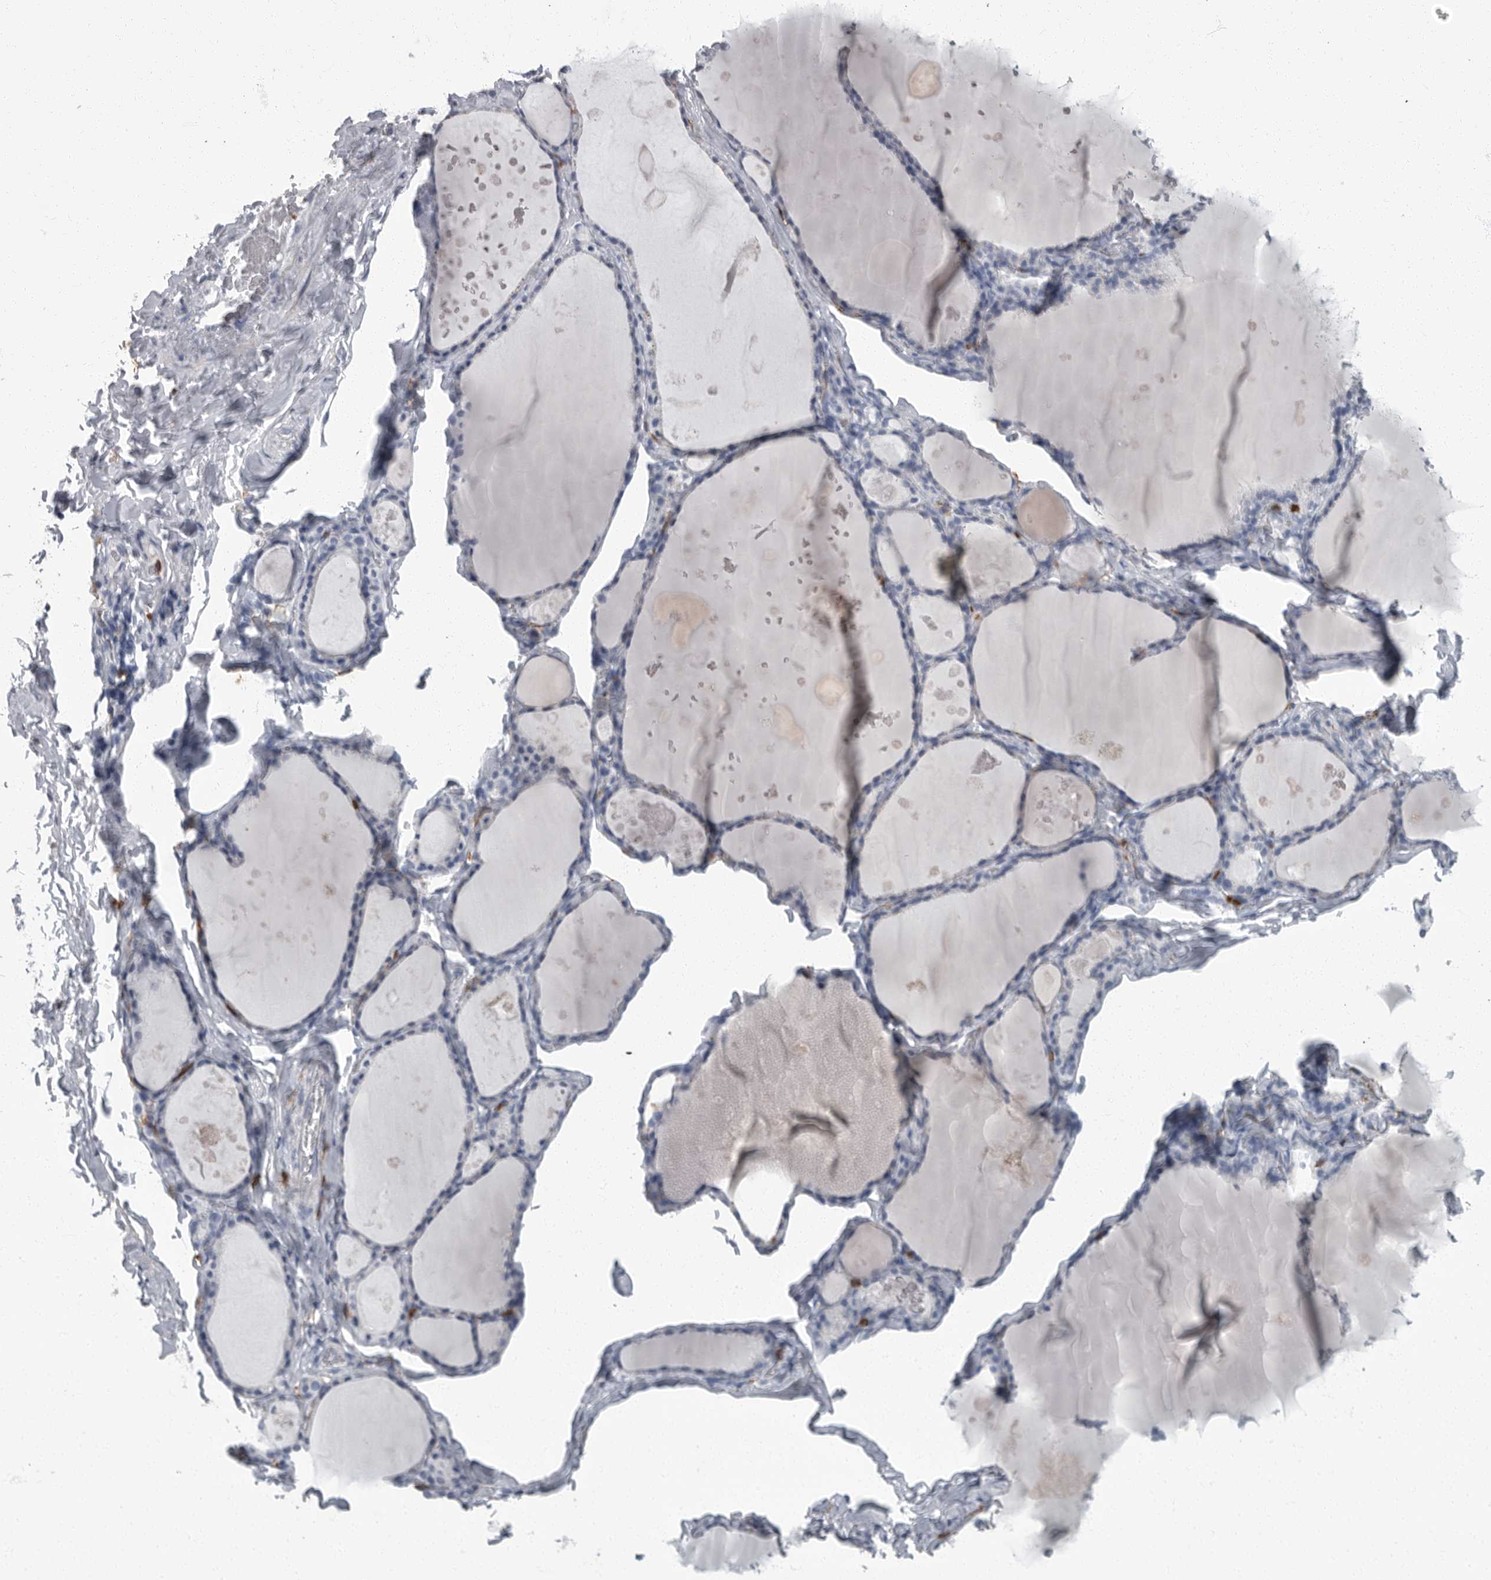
{"staining": {"intensity": "negative", "quantity": "none", "location": "none"}, "tissue": "thyroid gland", "cell_type": "Glandular cells", "image_type": "normal", "snomed": [{"axis": "morphology", "description": "Normal tissue, NOS"}, {"axis": "topography", "description": "Thyroid gland"}], "caption": "This is an immunohistochemistry image of benign thyroid gland. There is no staining in glandular cells.", "gene": "FCER1G", "patient": {"sex": "male", "age": 56}}